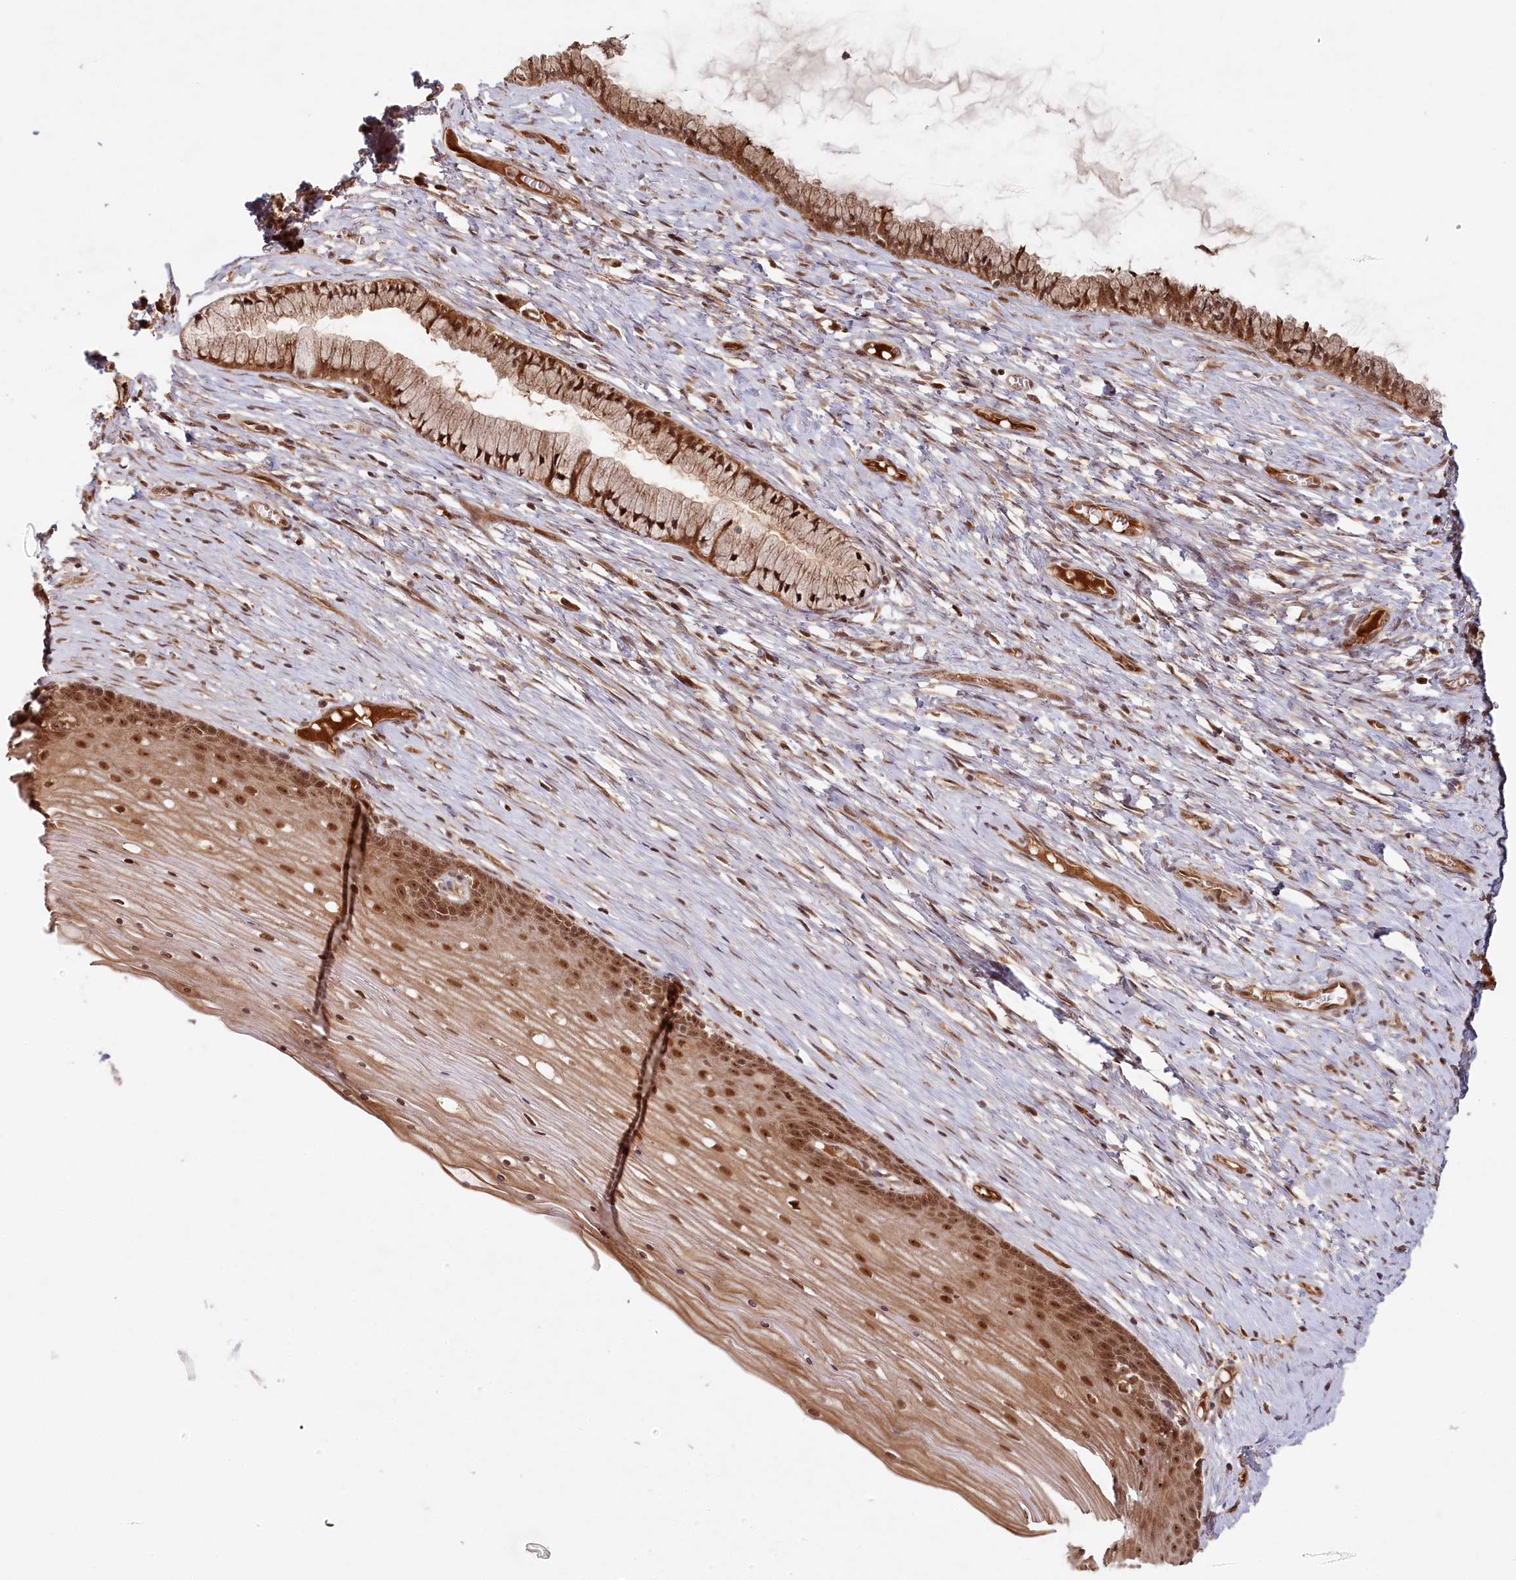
{"staining": {"intensity": "moderate", "quantity": ">75%", "location": "cytoplasmic/membranous,nuclear"}, "tissue": "cervix", "cell_type": "Glandular cells", "image_type": "normal", "snomed": [{"axis": "morphology", "description": "Normal tissue, NOS"}, {"axis": "topography", "description": "Cervix"}], "caption": "High-power microscopy captured an IHC micrograph of normal cervix, revealing moderate cytoplasmic/membranous,nuclear expression in about >75% of glandular cells. (brown staining indicates protein expression, while blue staining denotes nuclei).", "gene": "WAPL", "patient": {"sex": "female", "age": 42}}